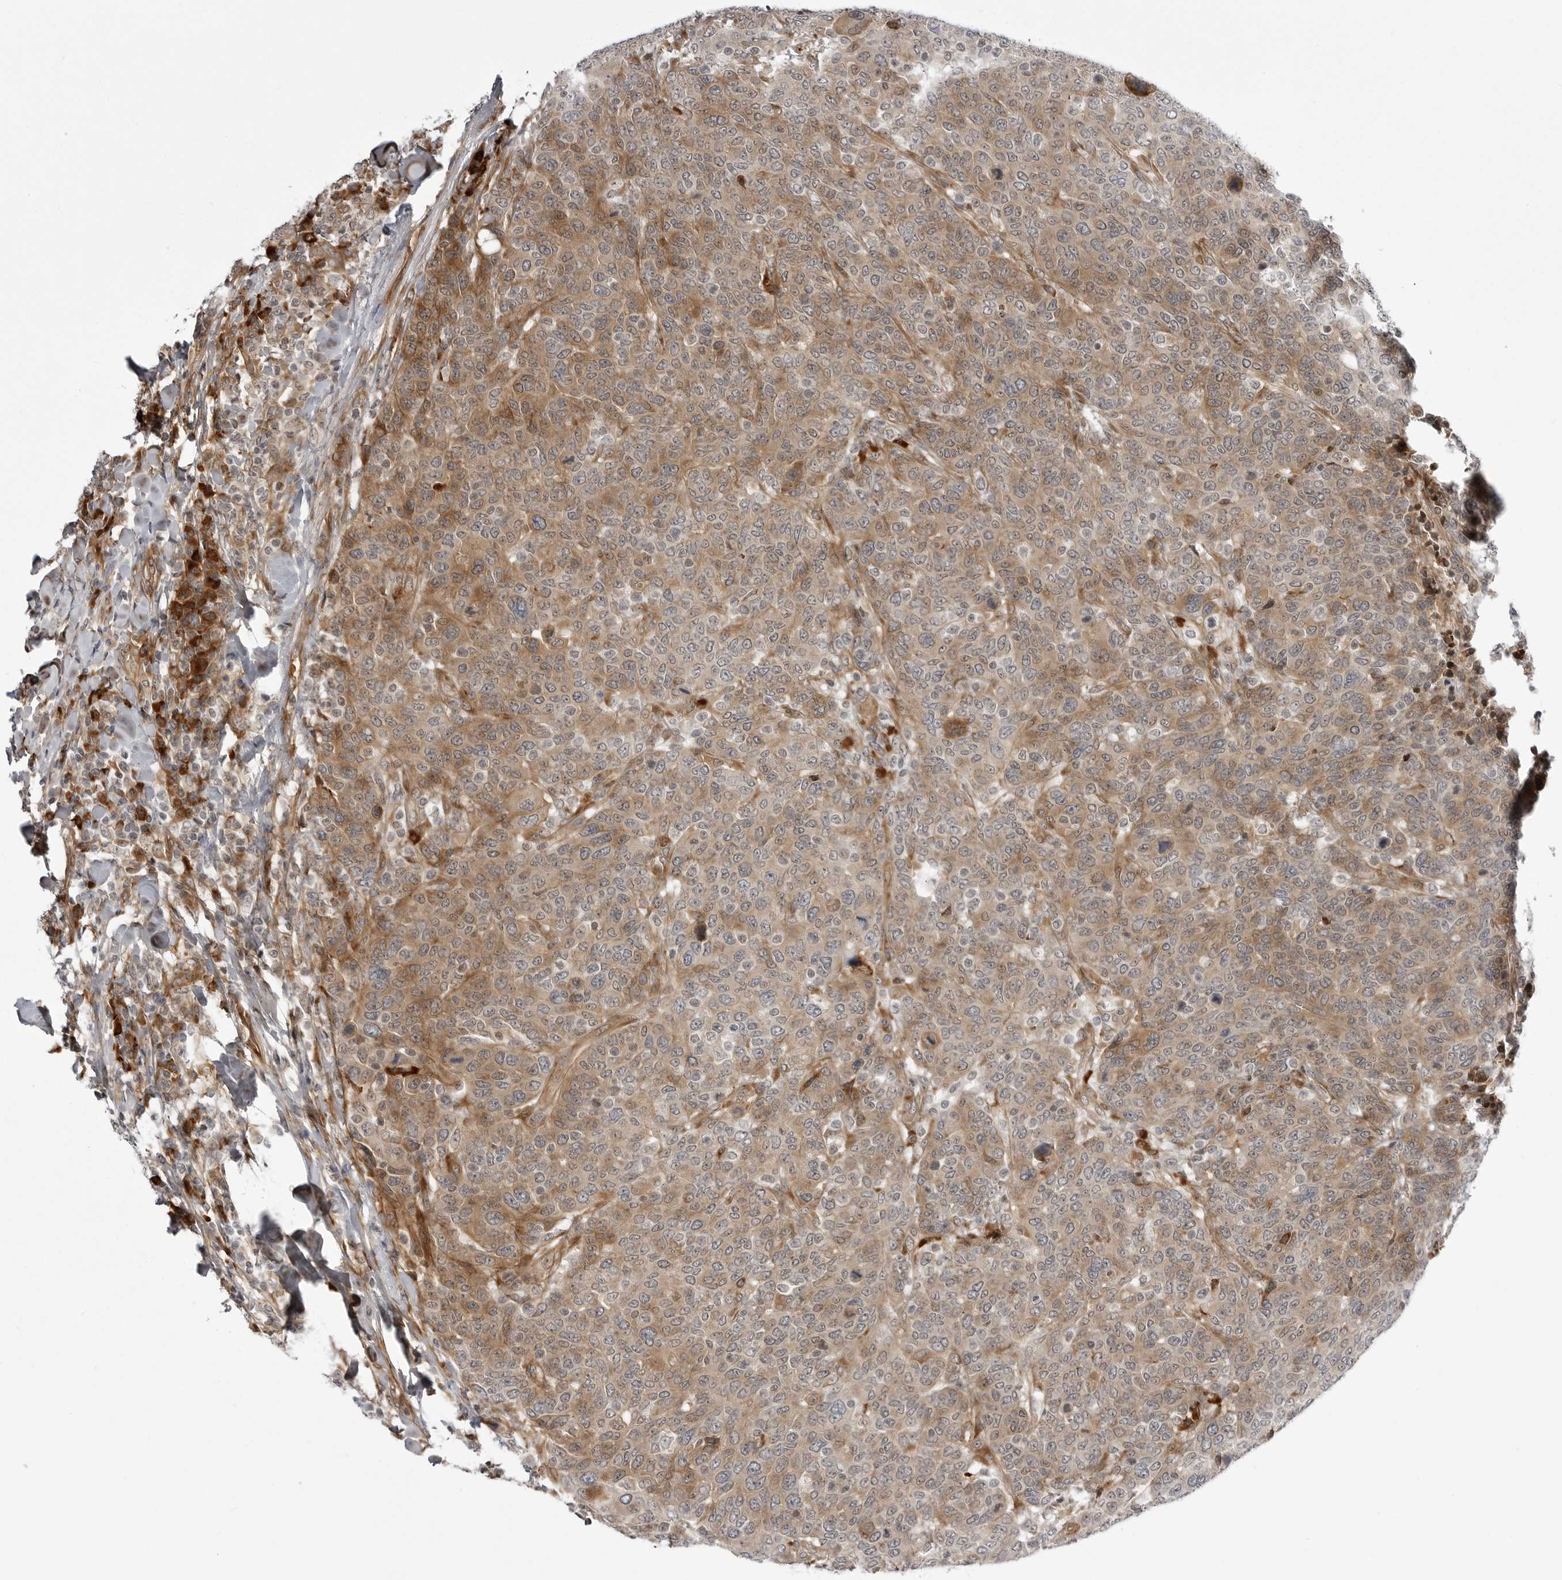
{"staining": {"intensity": "moderate", "quantity": ">75%", "location": "cytoplasmic/membranous"}, "tissue": "breast cancer", "cell_type": "Tumor cells", "image_type": "cancer", "snomed": [{"axis": "morphology", "description": "Duct carcinoma"}, {"axis": "topography", "description": "Breast"}], "caption": "Immunohistochemical staining of human breast invasive ductal carcinoma shows medium levels of moderate cytoplasmic/membranous expression in approximately >75% of tumor cells. (DAB (3,3'-diaminobenzidine) IHC with brightfield microscopy, high magnification).", "gene": "ARL5A", "patient": {"sex": "female", "age": 37}}